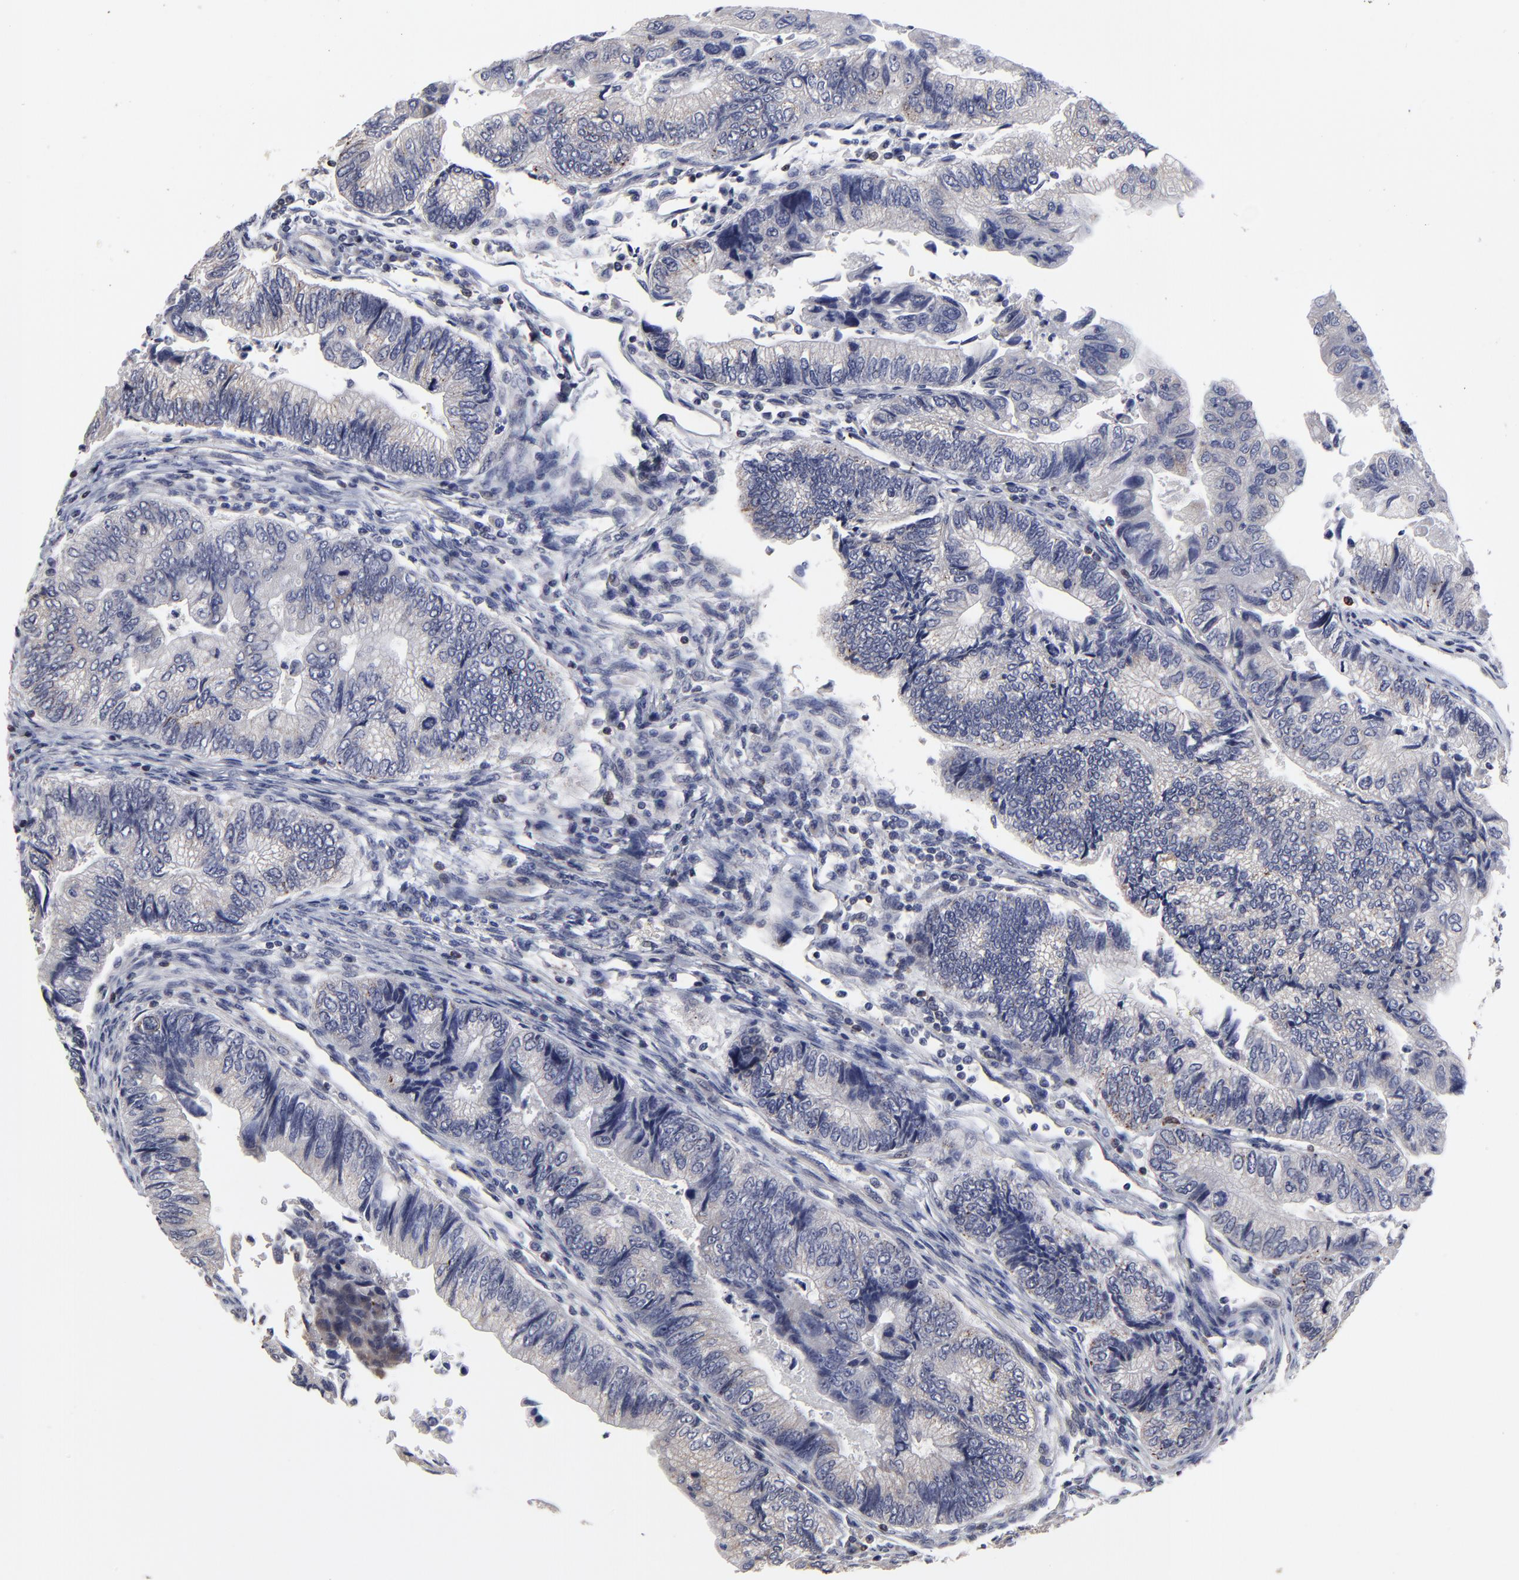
{"staining": {"intensity": "weak", "quantity": "<25%", "location": "cytoplasmic/membranous"}, "tissue": "colorectal cancer", "cell_type": "Tumor cells", "image_type": "cancer", "snomed": [{"axis": "morphology", "description": "Adenocarcinoma, NOS"}, {"axis": "topography", "description": "Colon"}], "caption": "IHC of colorectal adenocarcinoma shows no expression in tumor cells. (Brightfield microscopy of DAB immunohistochemistry at high magnification).", "gene": "MAGEA10", "patient": {"sex": "female", "age": 11}}